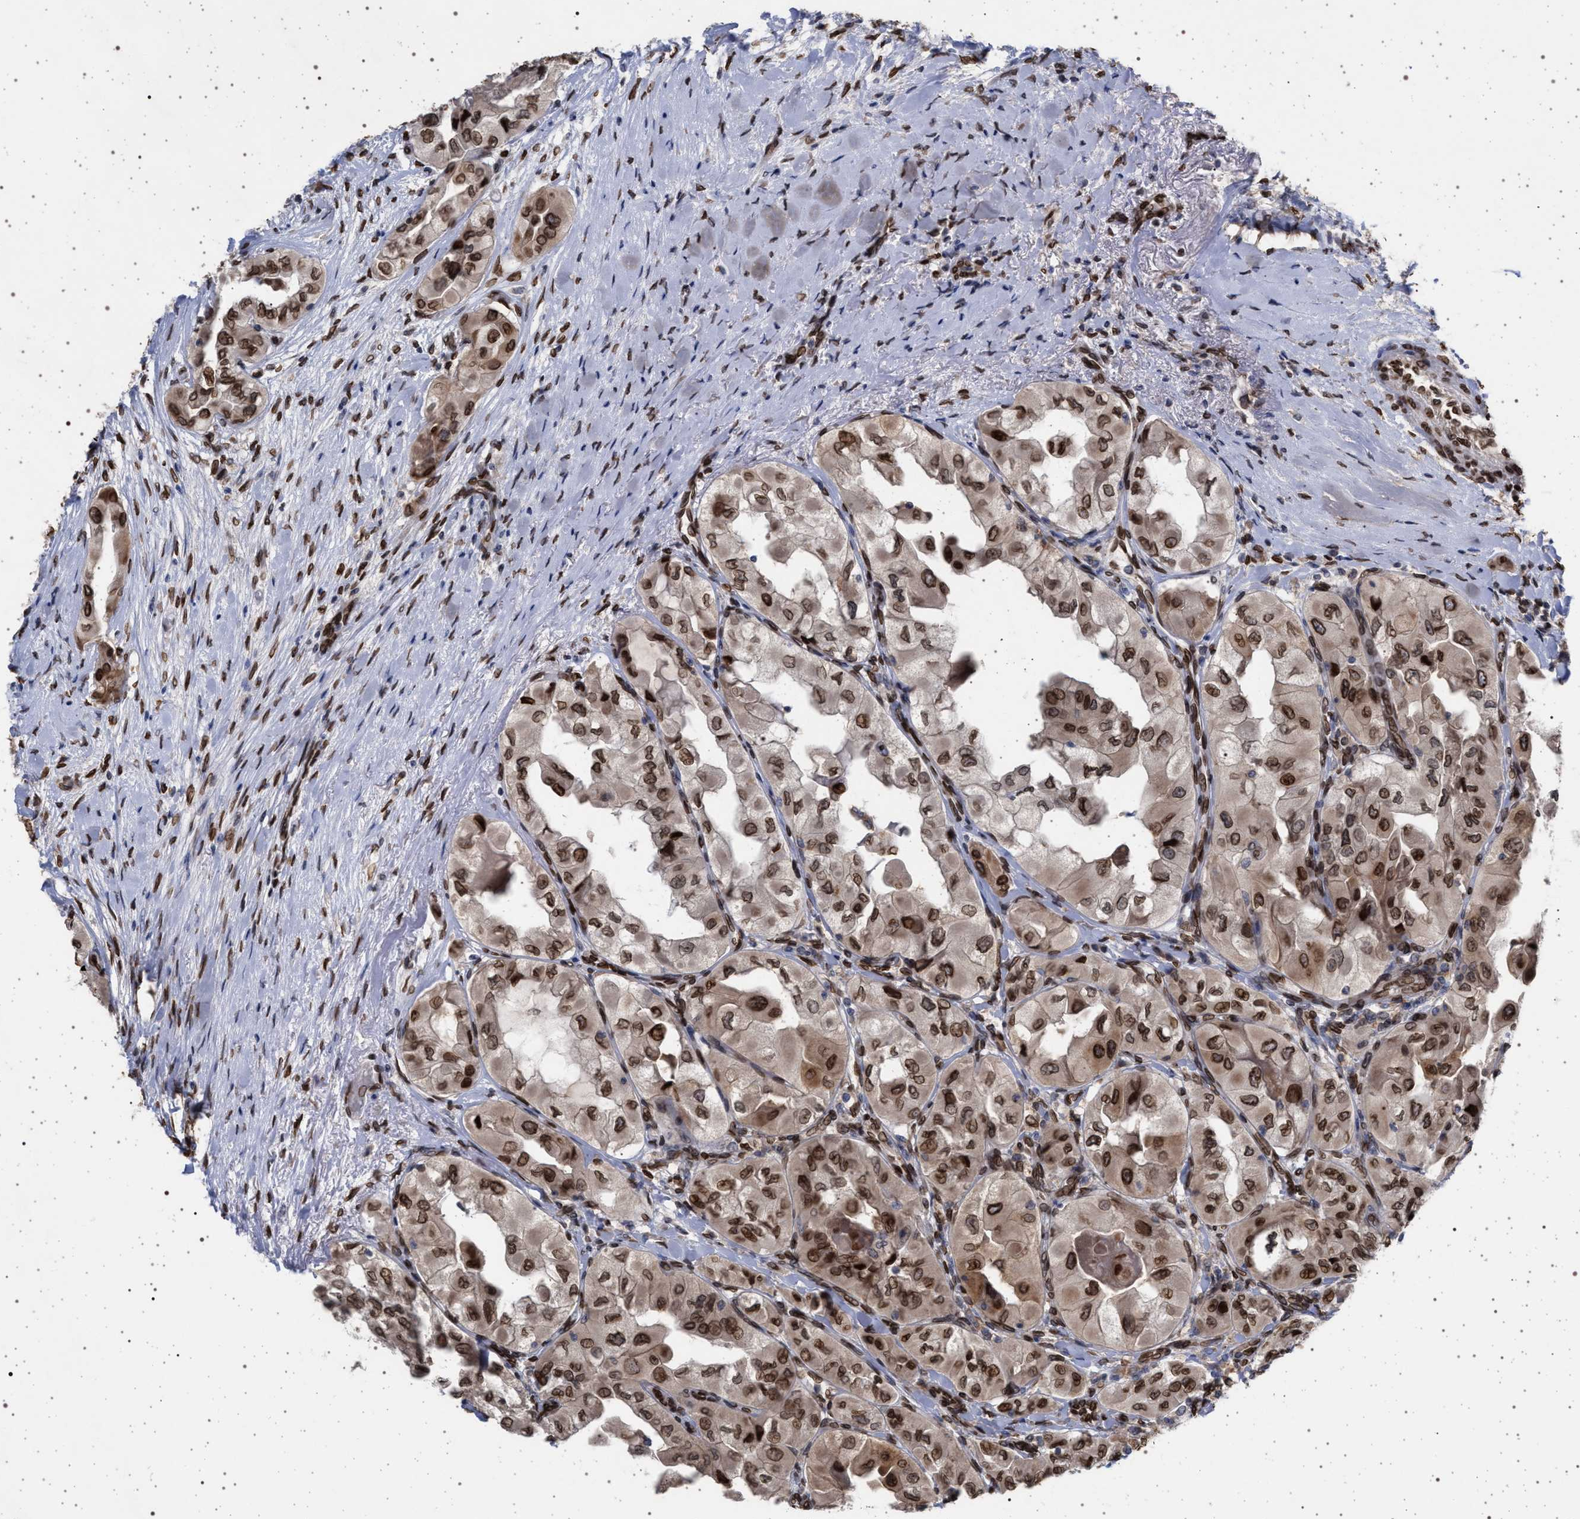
{"staining": {"intensity": "strong", "quantity": ">75%", "location": "cytoplasmic/membranous,nuclear"}, "tissue": "thyroid cancer", "cell_type": "Tumor cells", "image_type": "cancer", "snomed": [{"axis": "morphology", "description": "Papillary adenocarcinoma, NOS"}, {"axis": "topography", "description": "Thyroid gland"}], "caption": "Immunohistochemical staining of human thyroid cancer displays high levels of strong cytoplasmic/membranous and nuclear protein staining in about >75% of tumor cells.", "gene": "ING2", "patient": {"sex": "female", "age": 59}}